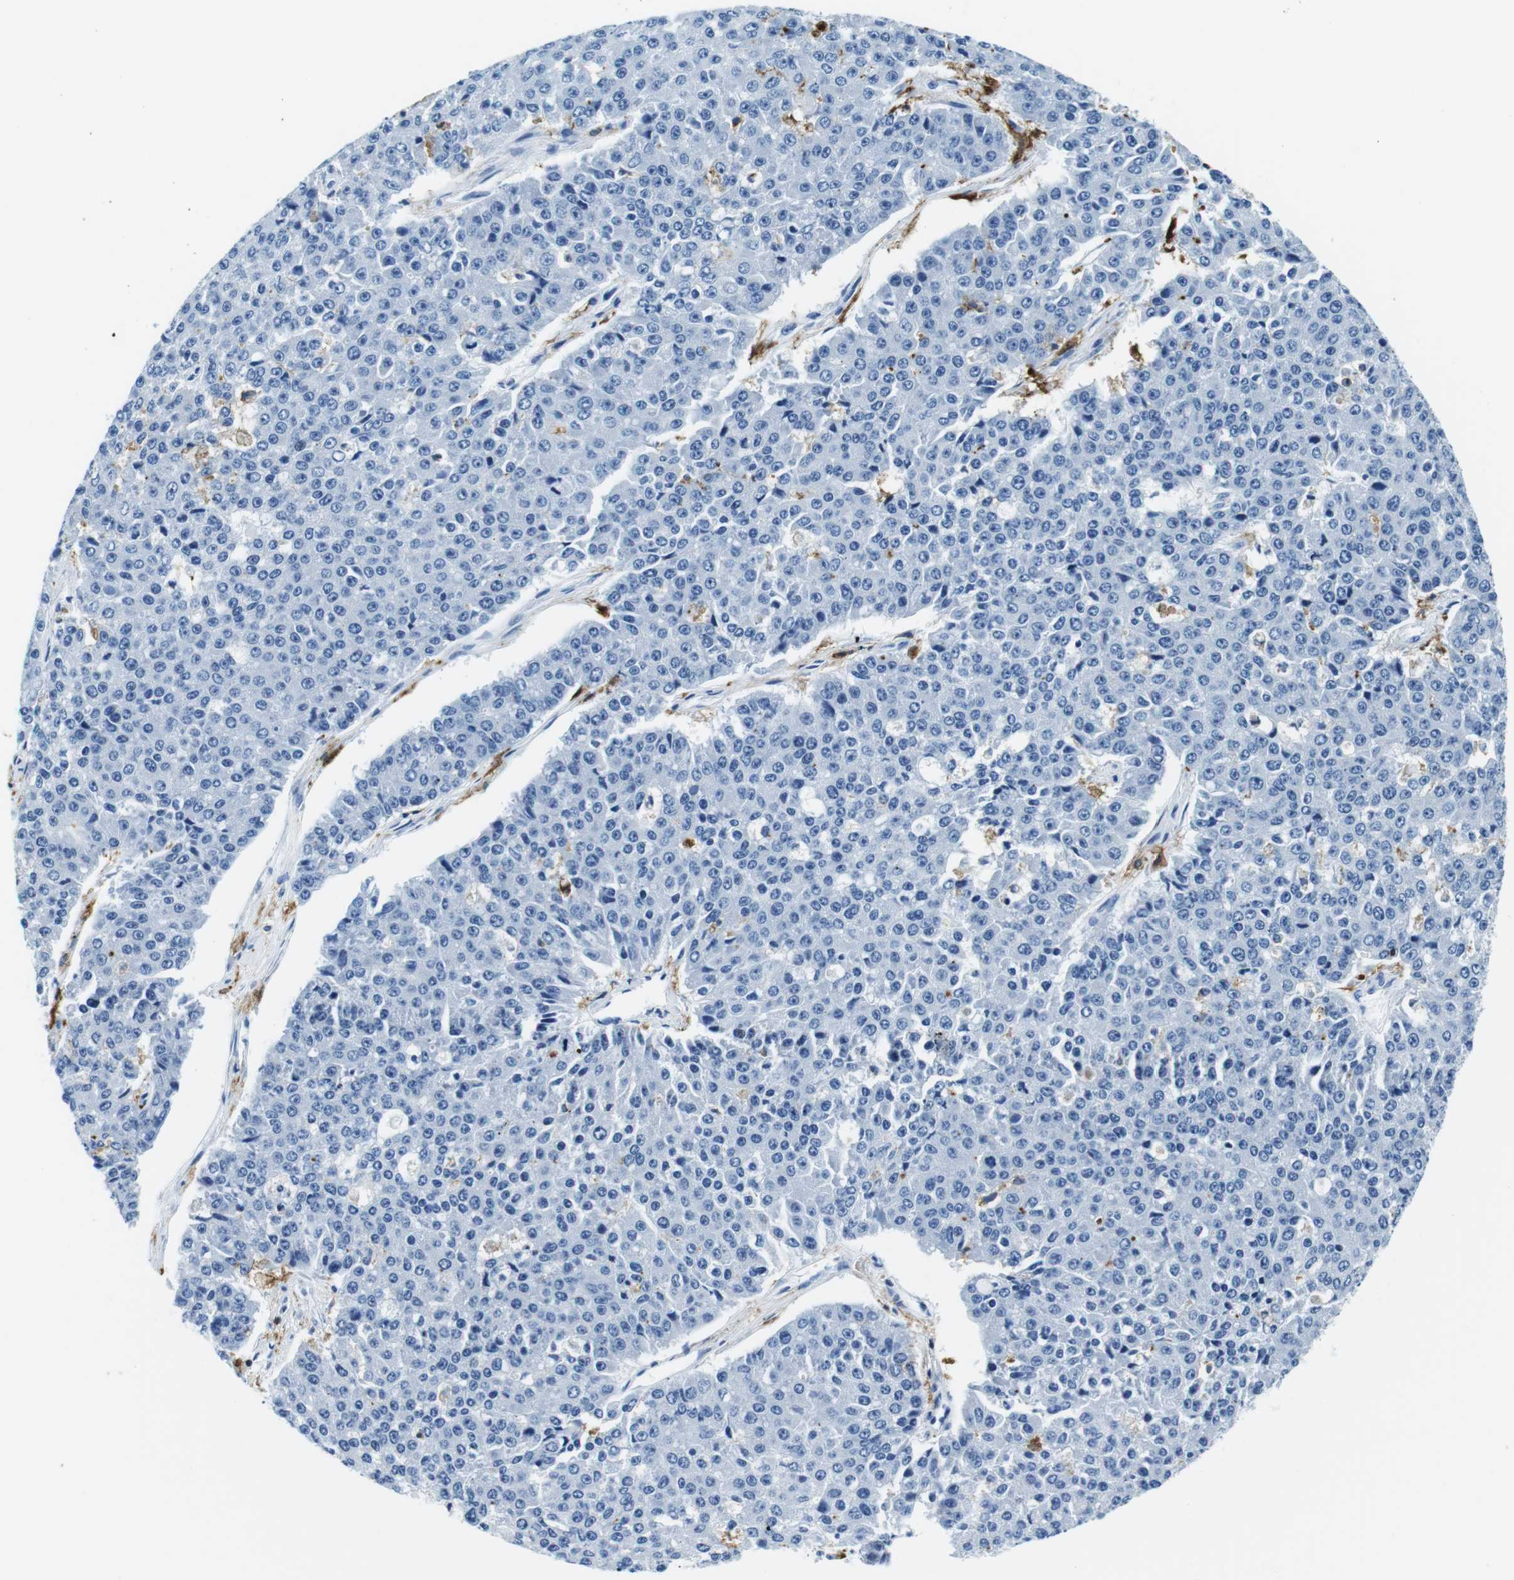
{"staining": {"intensity": "negative", "quantity": "none", "location": "none"}, "tissue": "pancreatic cancer", "cell_type": "Tumor cells", "image_type": "cancer", "snomed": [{"axis": "morphology", "description": "Adenocarcinoma, NOS"}, {"axis": "topography", "description": "Pancreas"}], "caption": "IHC of pancreatic adenocarcinoma displays no staining in tumor cells.", "gene": "HLA-DRB1", "patient": {"sex": "male", "age": 50}}